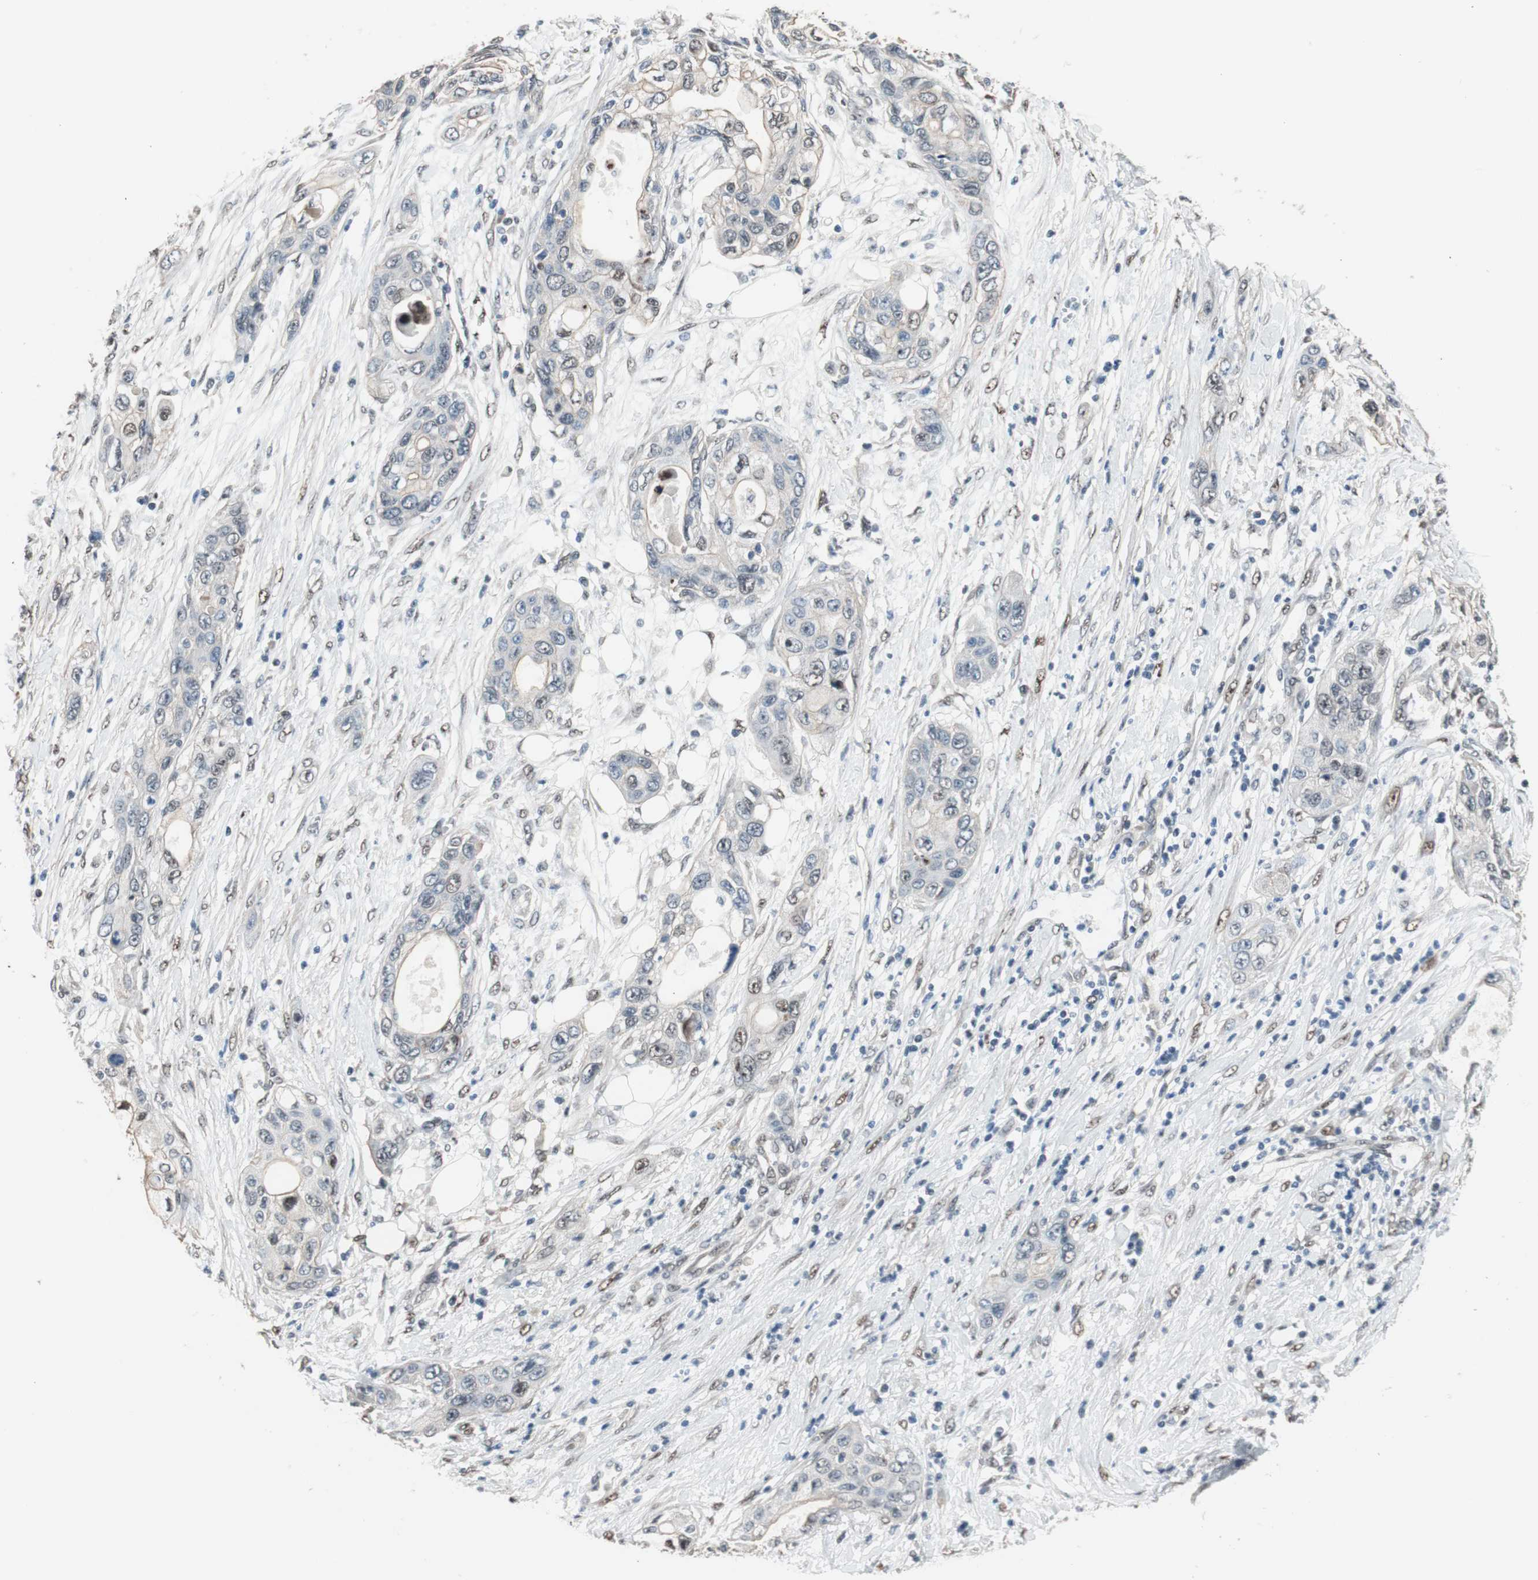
{"staining": {"intensity": "weak", "quantity": "<25%", "location": "cytoplasmic/membranous"}, "tissue": "pancreatic cancer", "cell_type": "Tumor cells", "image_type": "cancer", "snomed": [{"axis": "morphology", "description": "Adenocarcinoma, NOS"}, {"axis": "topography", "description": "Pancreas"}], "caption": "Tumor cells are negative for protein expression in human pancreatic cancer (adenocarcinoma). The staining is performed using DAB (3,3'-diaminobenzidine) brown chromogen with nuclei counter-stained in using hematoxylin.", "gene": "PML", "patient": {"sex": "female", "age": 70}}